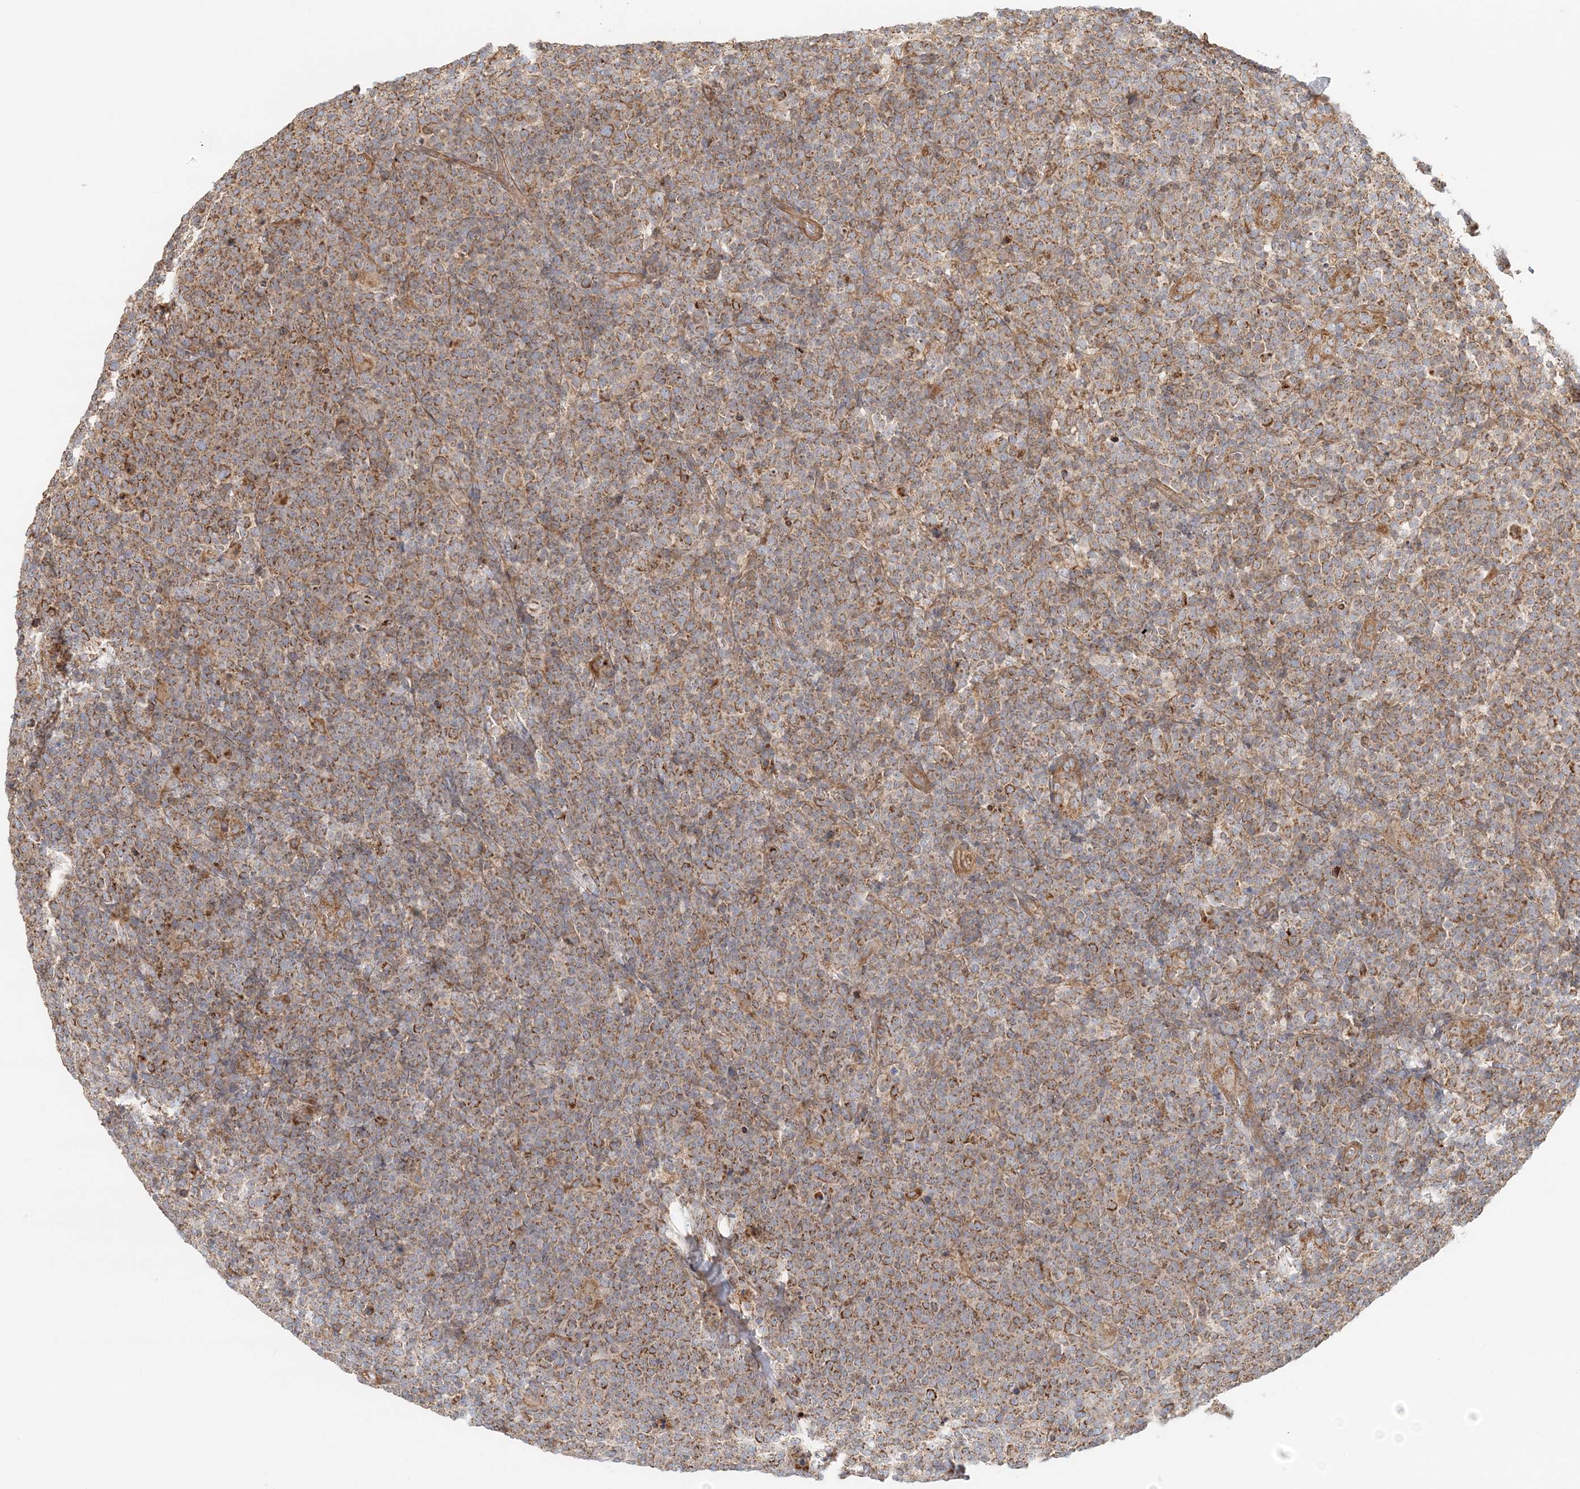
{"staining": {"intensity": "moderate", "quantity": ">75%", "location": "cytoplasmic/membranous"}, "tissue": "lymphoma", "cell_type": "Tumor cells", "image_type": "cancer", "snomed": [{"axis": "morphology", "description": "Malignant lymphoma, non-Hodgkin's type, High grade"}, {"axis": "topography", "description": "Lymph node"}], "caption": "High-grade malignant lymphoma, non-Hodgkin's type stained with a protein marker displays moderate staining in tumor cells.", "gene": "KIAA0232", "patient": {"sex": "male", "age": 61}}